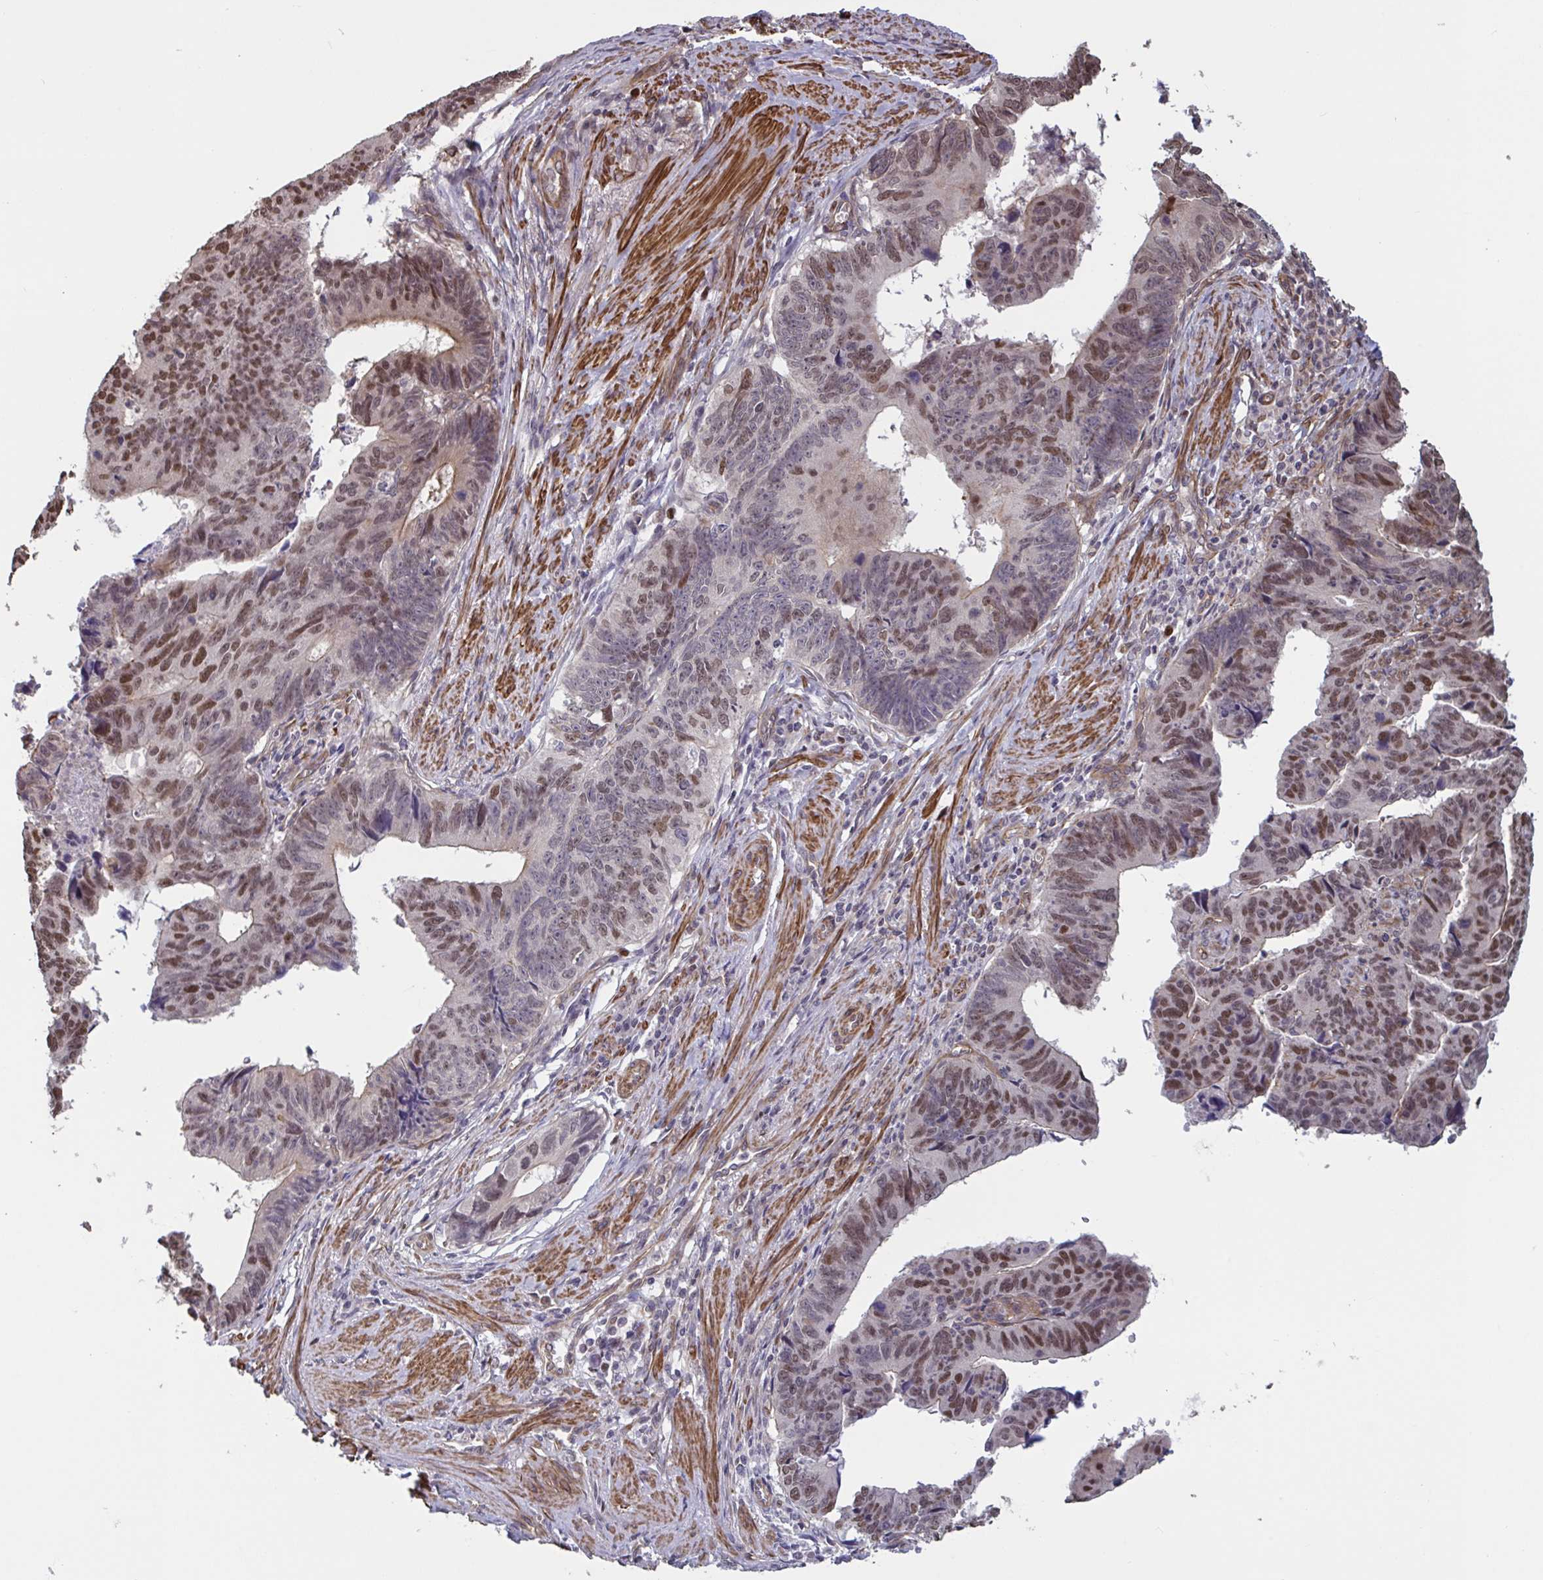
{"staining": {"intensity": "moderate", "quantity": "25%-75%", "location": "nuclear"}, "tissue": "stomach cancer", "cell_type": "Tumor cells", "image_type": "cancer", "snomed": [{"axis": "morphology", "description": "Adenocarcinoma, NOS"}, {"axis": "topography", "description": "Stomach"}], "caption": "Moderate nuclear protein positivity is present in about 25%-75% of tumor cells in stomach cancer.", "gene": "IPO5", "patient": {"sex": "male", "age": 59}}